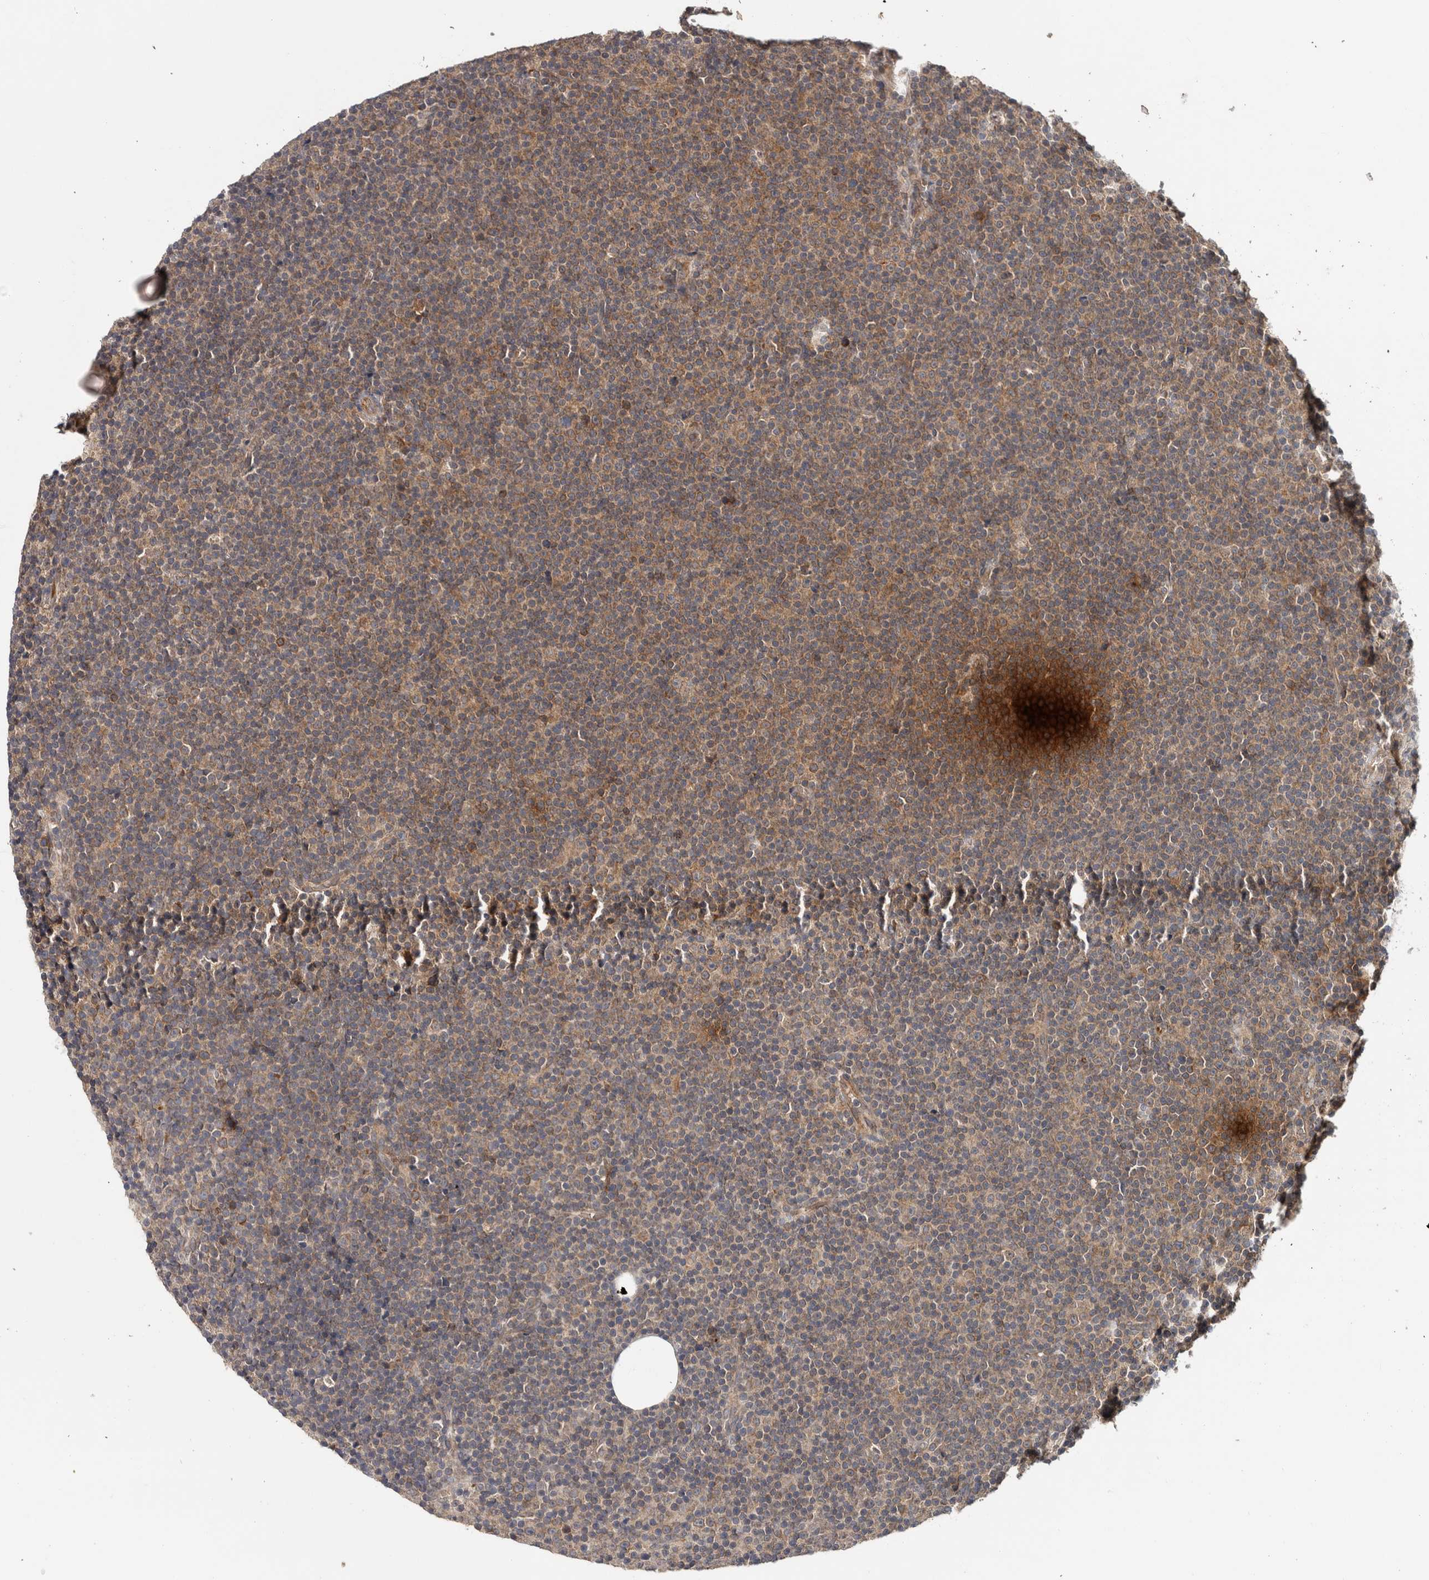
{"staining": {"intensity": "weak", "quantity": ">75%", "location": "cytoplasmic/membranous"}, "tissue": "lymphoma", "cell_type": "Tumor cells", "image_type": "cancer", "snomed": [{"axis": "morphology", "description": "Malignant lymphoma, non-Hodgkin's type, Low grade"}, {"axis": "topography", "description": "Lymph node"}], "caption": "Immunohistochemistry photomicrograph of neoplastic tissue: lymphoma stained using immunohistochemistry (IHC) displays low levels of weak protein expression localized specifically in the cytoplasmic/membranous of tumor cells, appearing as a cytoplasmic/membranous brown color.", "gene": "HMOX2", "patient": {"sex": "female", "age": 67}}